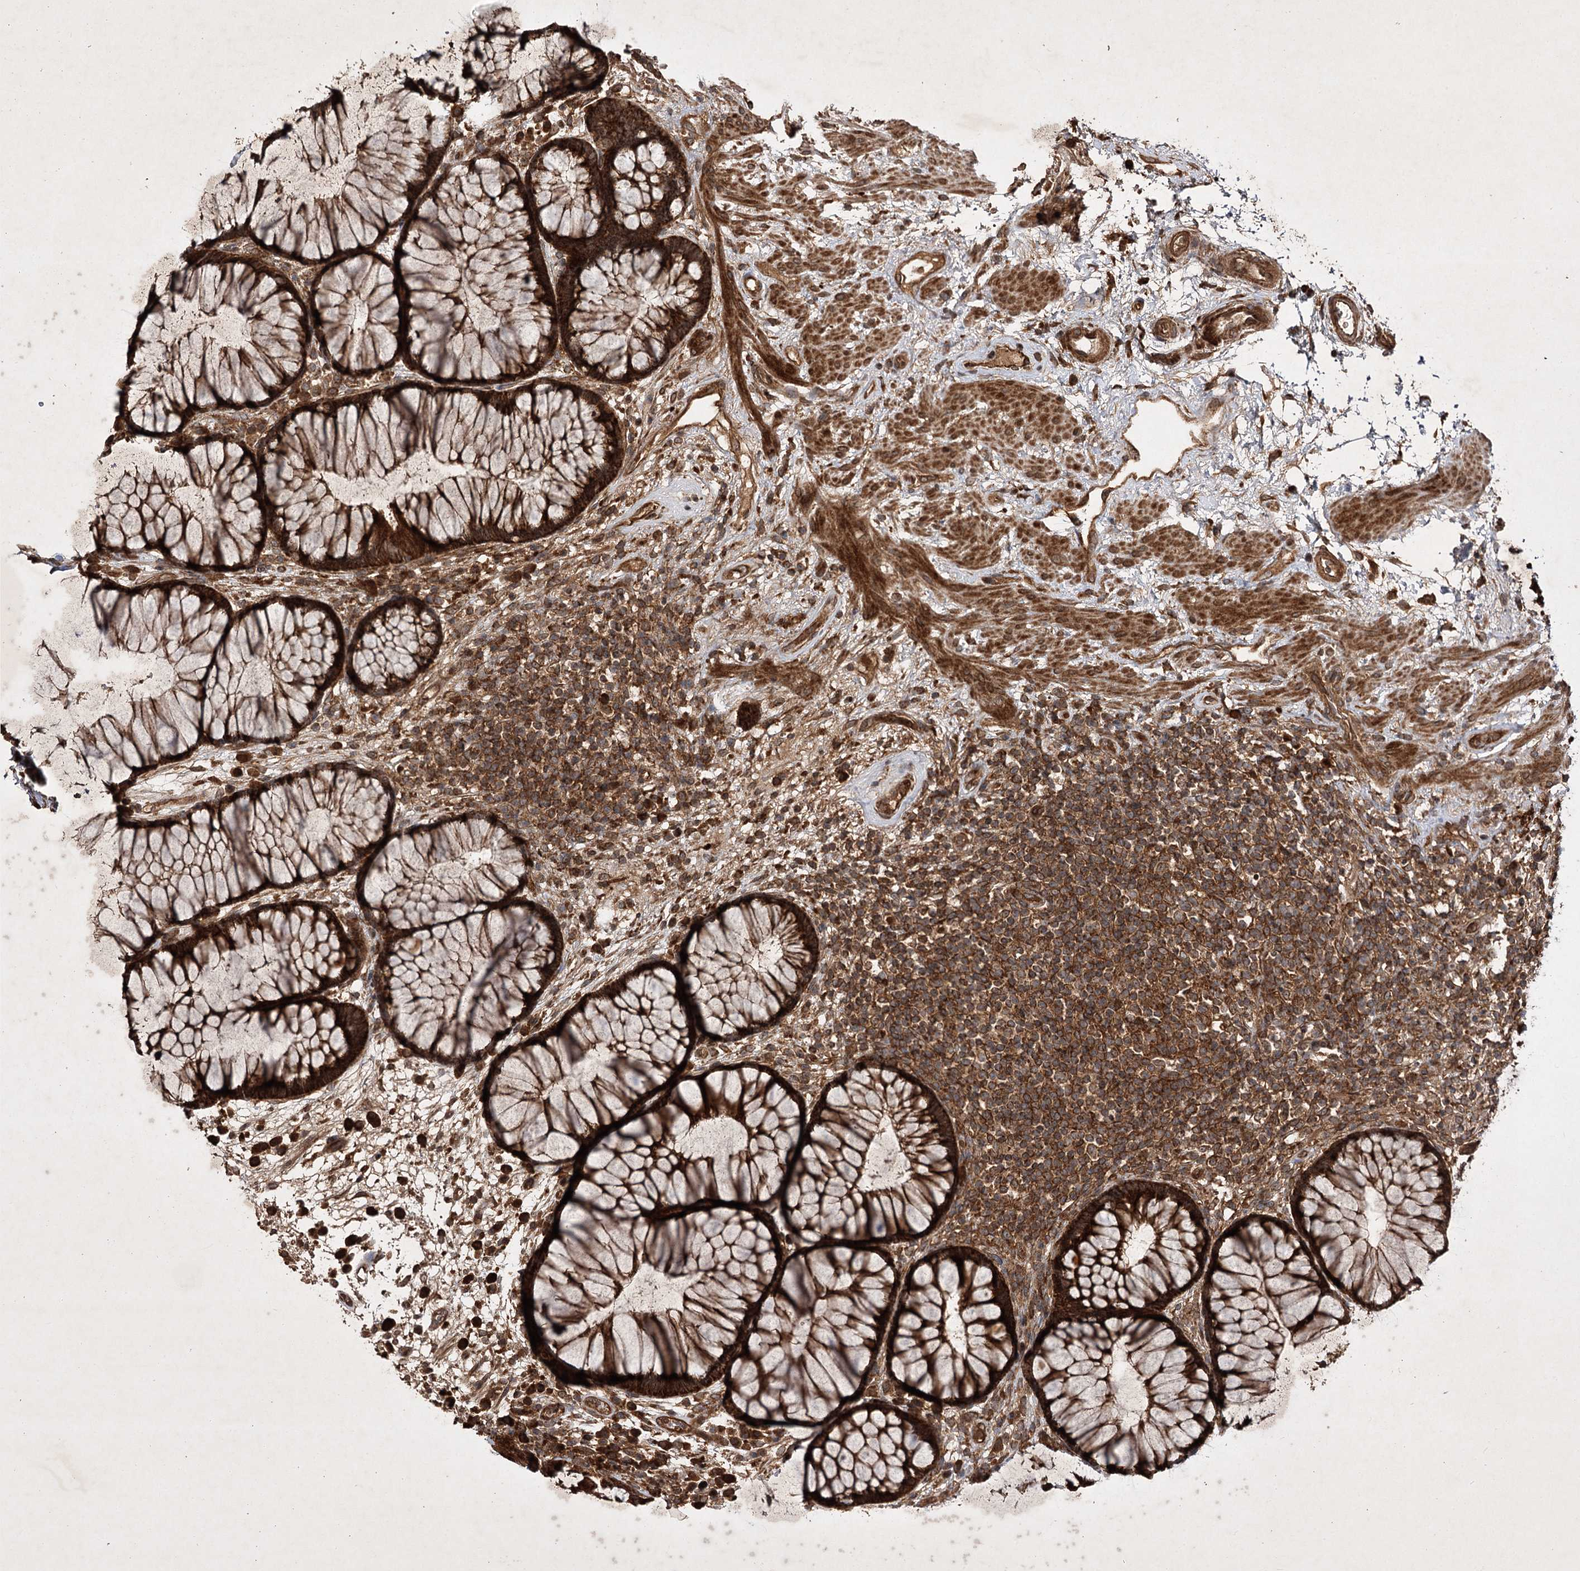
{"staining": {"intensity": "strong", "quantity": ">75%", "location": "cytoplasmic/membranous"}, "tissue": "rectum", "cell_type": "Glandular cells", "image_type": "normal", "snomed": [{"axis": "morphology", "description": "Normal tissue, NOS"}, {"axis": "topography", "description": "Rectum"}], "caption": "Protein expression analysis of benign rectum displays strong cytoplasmic/membranous positivity in approximately >75% of glandular cells.", "gene": "DNAJC13", "patient": {"sex": "male", "age": 51}}